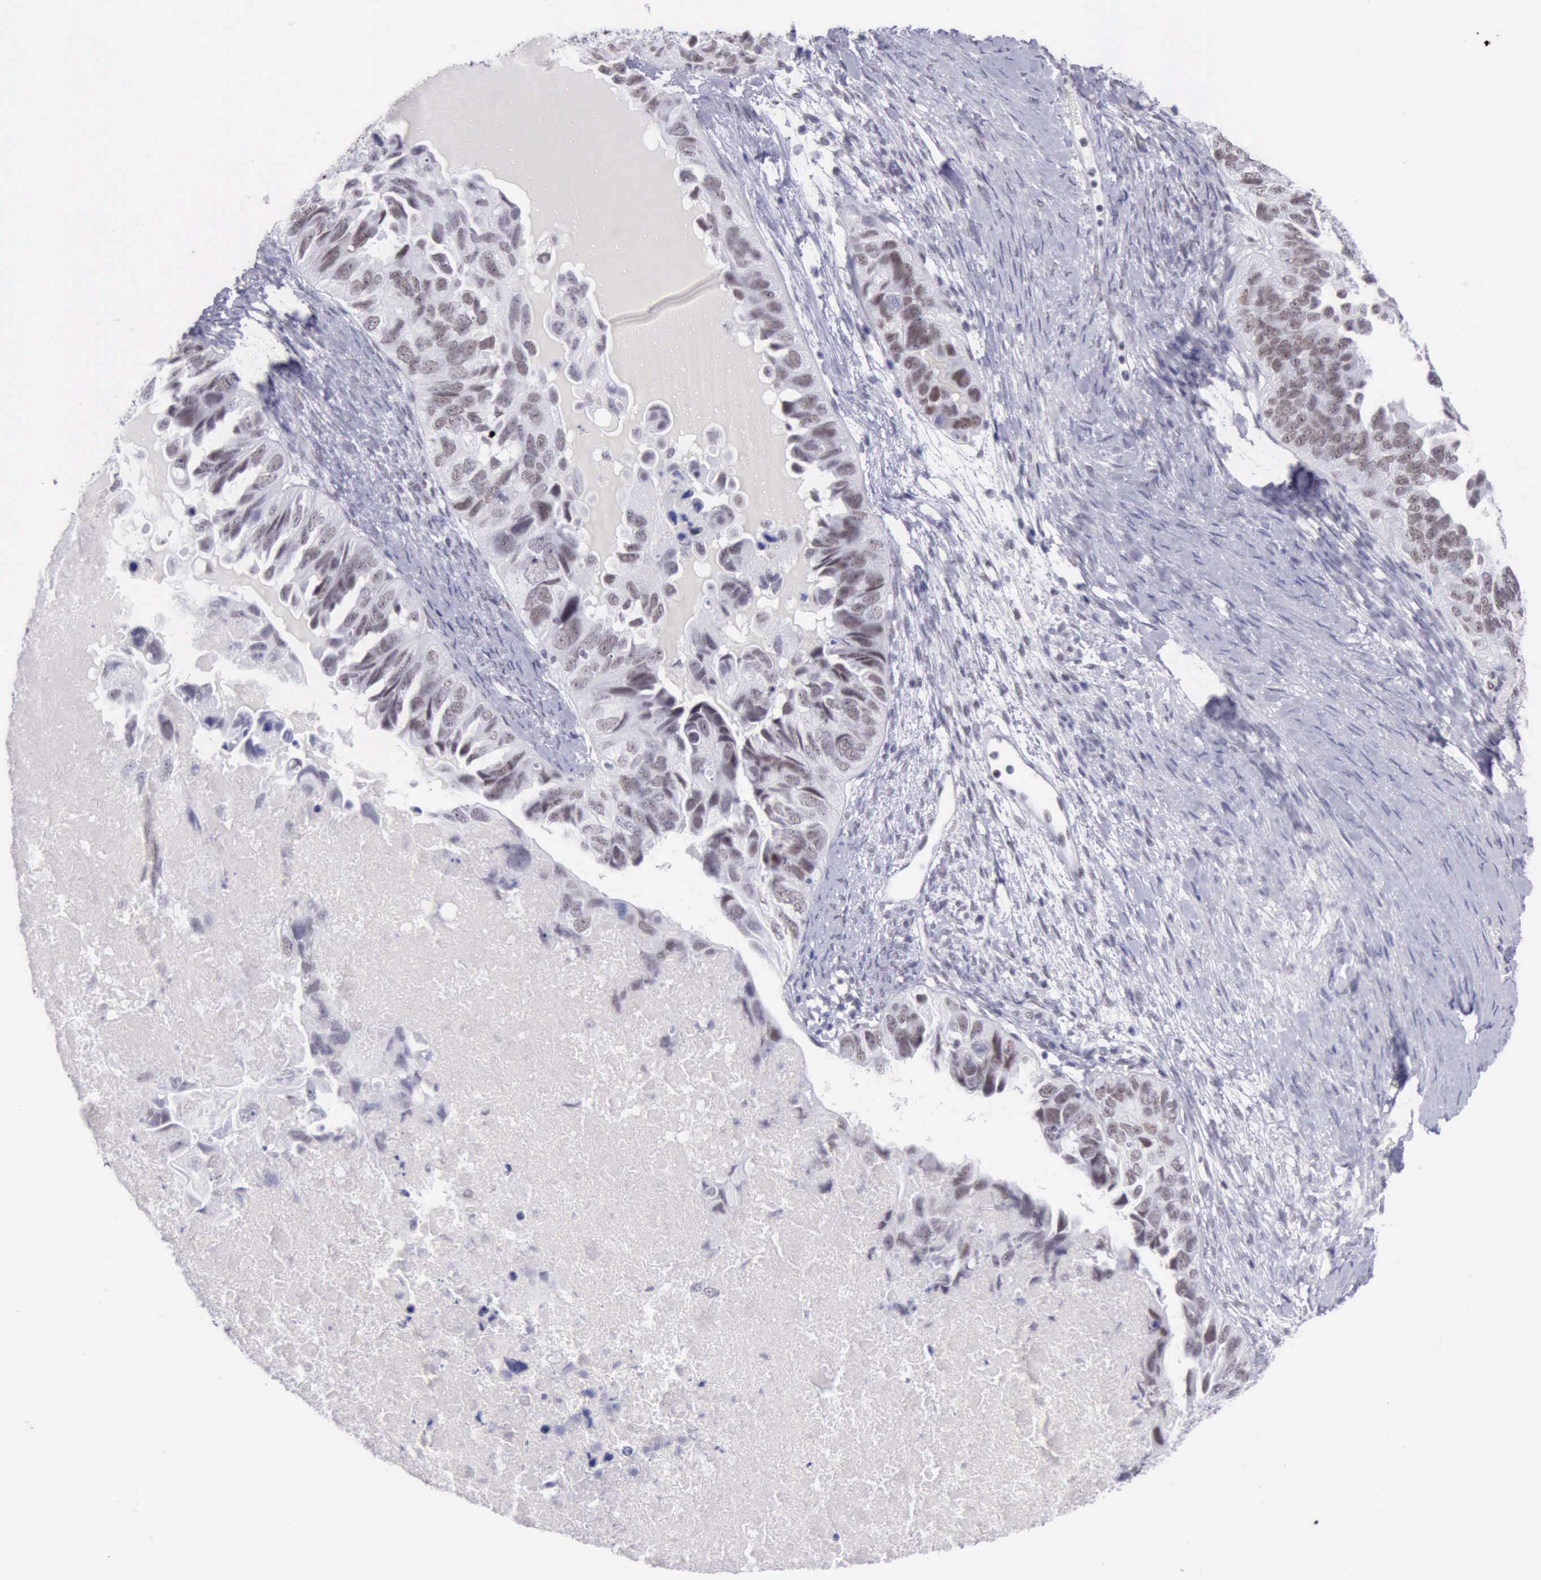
{"staining": {"intensity": "weak", "quantity": "25%-75%", "location": "nuclear"}, "tissue": "ovarian cancer", "cell_type": "Tumor cells", "image_type": "cancer", "snomed": [{"axis": "morphology", "description": "Cystadenocarcinoma, serous, NOS"}, {"axis": "topography", "description": "Ovary"}], "caption": "There is low levels of weak nuclear staining in tumor cells of ovarian cancer (serous cystadenocarcinoma), as demonstrated by immunohistochemical staining (brown color).", "gene": "EP300", "patient": {"sex": "female", "age": 82}}